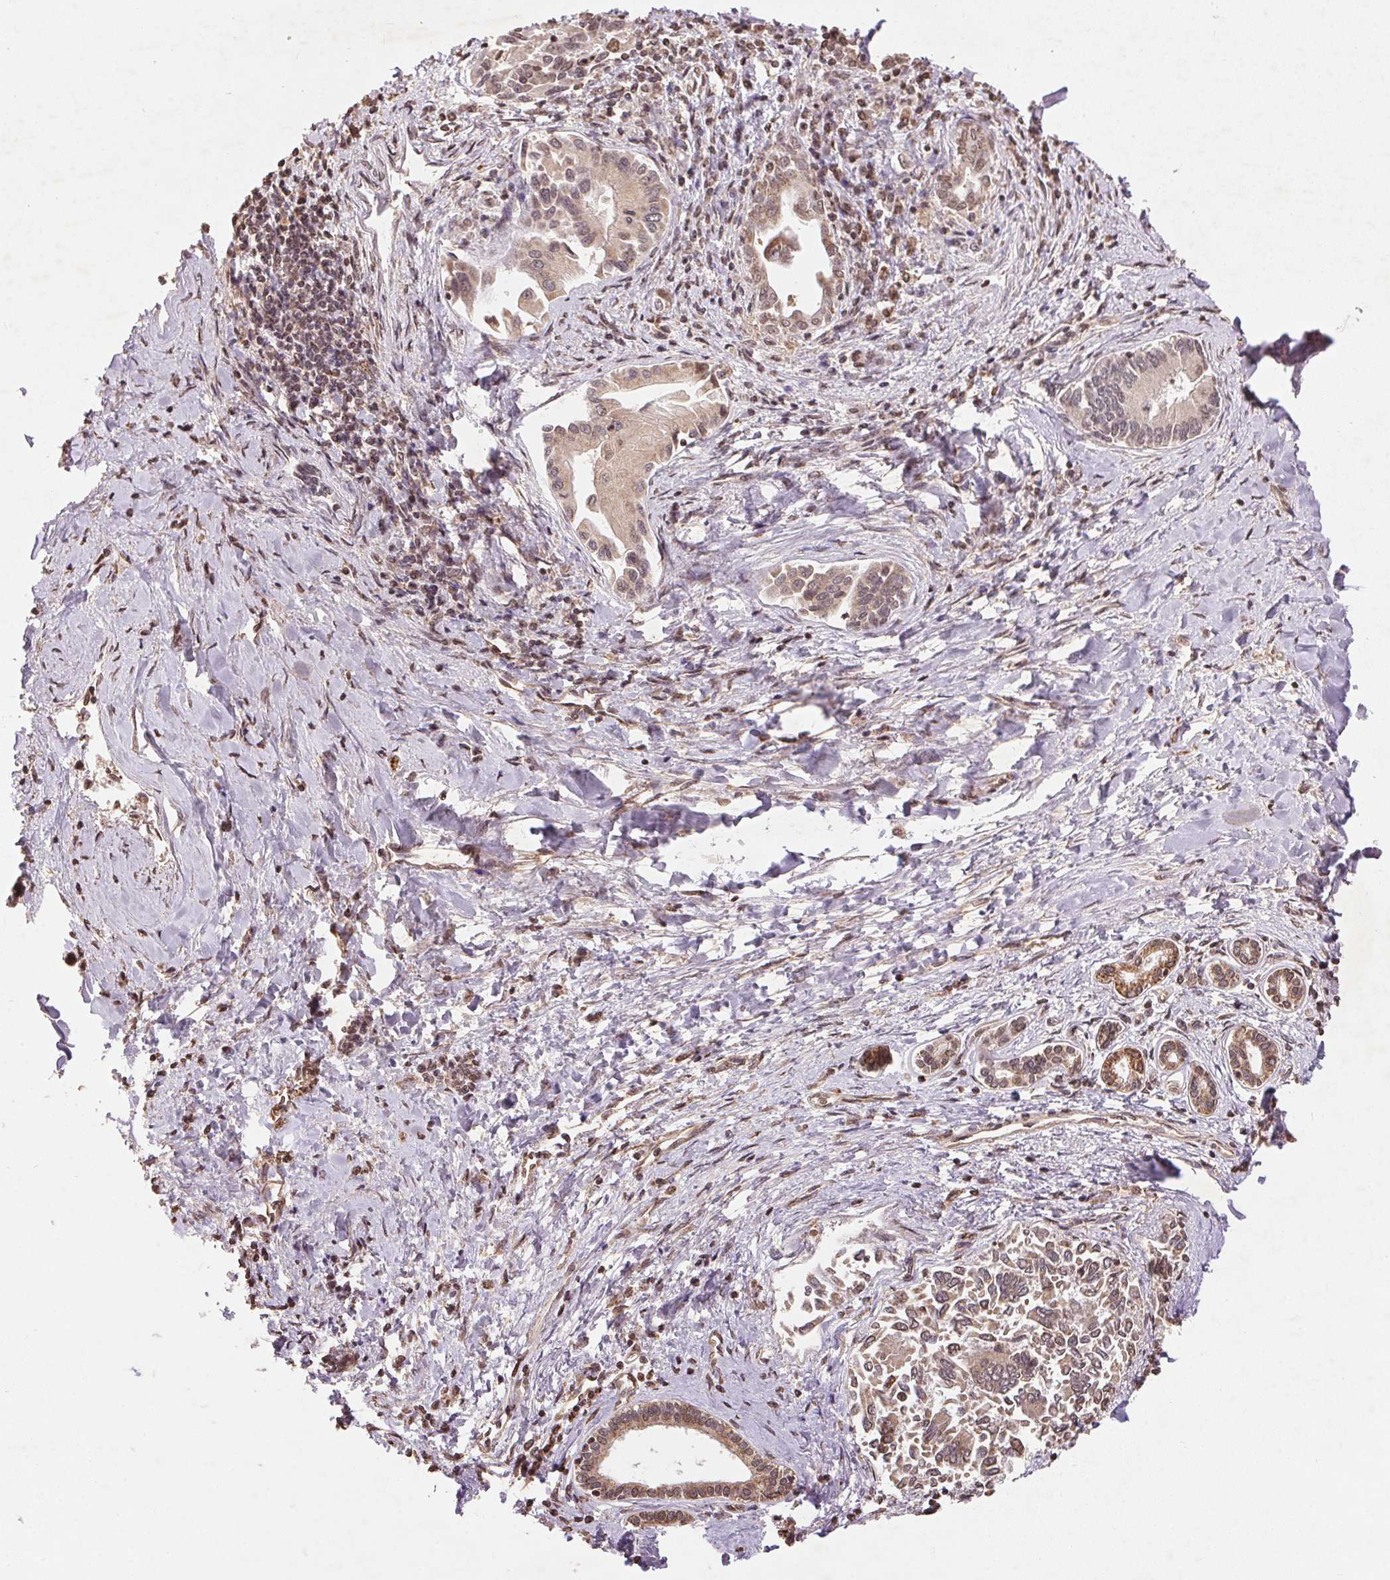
{"staining": {"intensity": "weak", "quantity": "25%-75%", "location": "cytoplasmic/membranous"}, "tissue": "liver cancer", "cell_type": "Tumor cells", "image_type": "cancer", "snomed": [{"axis": "morphology", "description": "Cholangiocarcinoma"}, {"axis": "topography", "description": "Liver"}], "caption": "About 25%-75% of tumor cells in cholangiocarcinoma (liver) demonstrate weak cytoplasmic/membranous protein expression as visualized by brown immunohistochemical staining.", "gene": "SPRED2", "patient": {"sex": "male", "age": 66}}